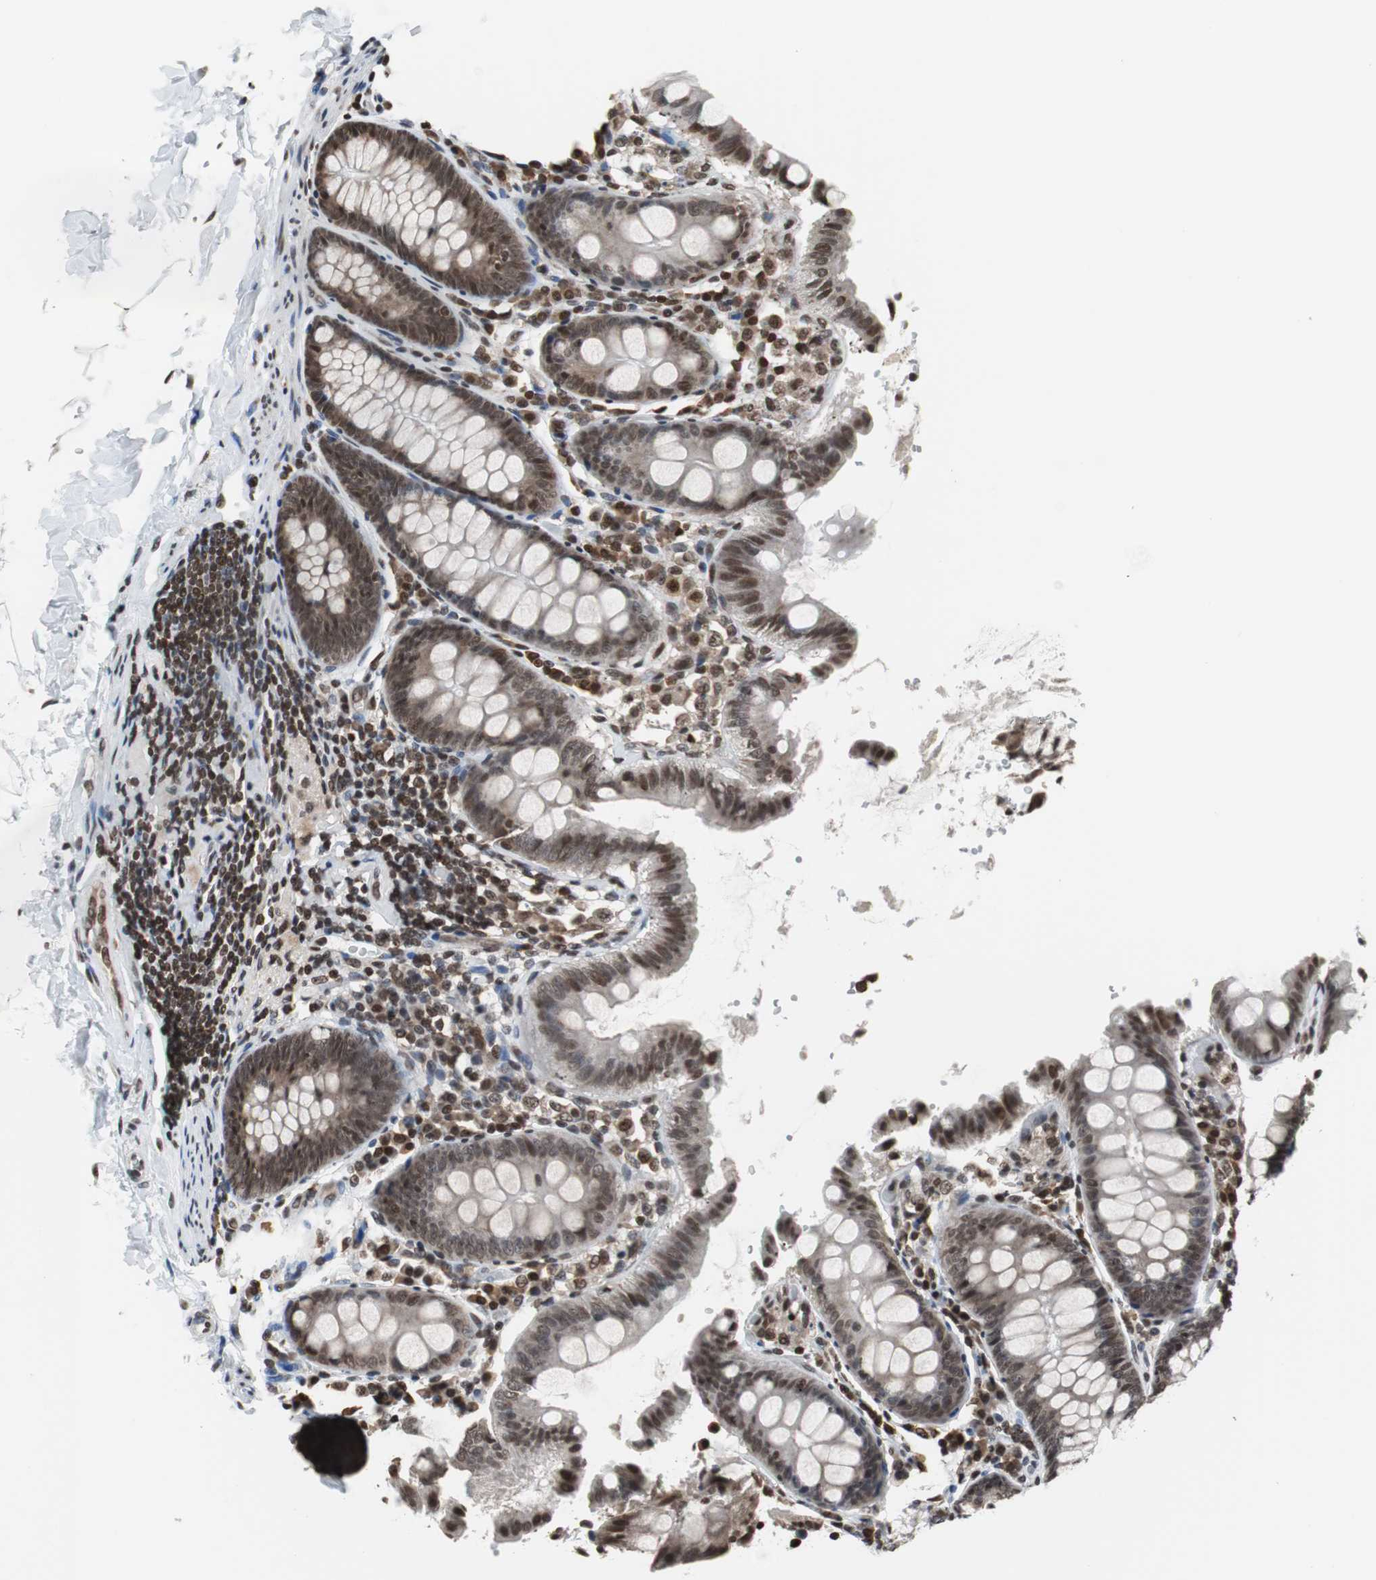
{"staining": {"intensity": "moderate", "quantity": ">75%", "location": "nuclear"}, "tissue": "colon", "cell_type": "Endothelial cells", "image_type": "normal", "snomed": [{"axis": "morphology", "description": "Normal tissue, NOS"}, {"axis": "topography", "description": "Colon"}], "caption": "Protein expression analysis of unremarkable human colon reveals moderate nuclear expression in approximately >75% of endothelial cells.", "gene": "REST", "patient": {"sex": "female", "age": 61}}